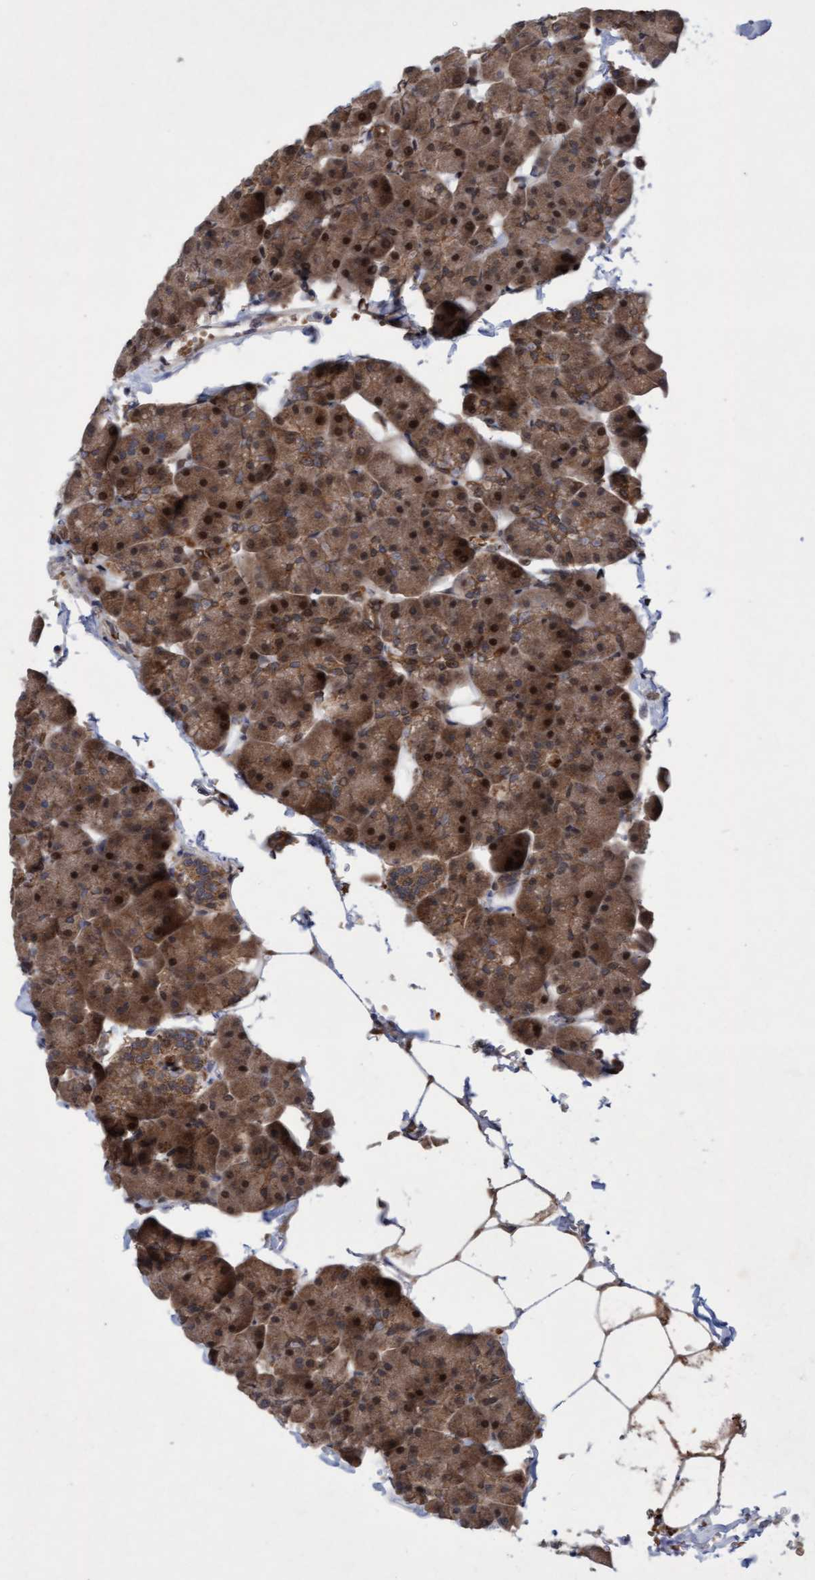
{"staining": {"intensity": "strong", "quantity": ">75%", "location": "cytoplasmic/membranous,nuclear"}, "tissue": "pancreas", "cell_type": "Exocrine glandular cells", "image_type": "normal", "snomed": [{"axis": "morphology", "description": "Normal tissue, NOS"}, {"axis": "topography", "description": "Pancreas"}], "caption": "Pancreas stained with a brown dye reveals strong cytoplasmic/membranous,nuclear positive expression in about >75% of exocrine glandular cells.", "gene": "TANC2", "patient": {"sex": "male", "age": 35}}